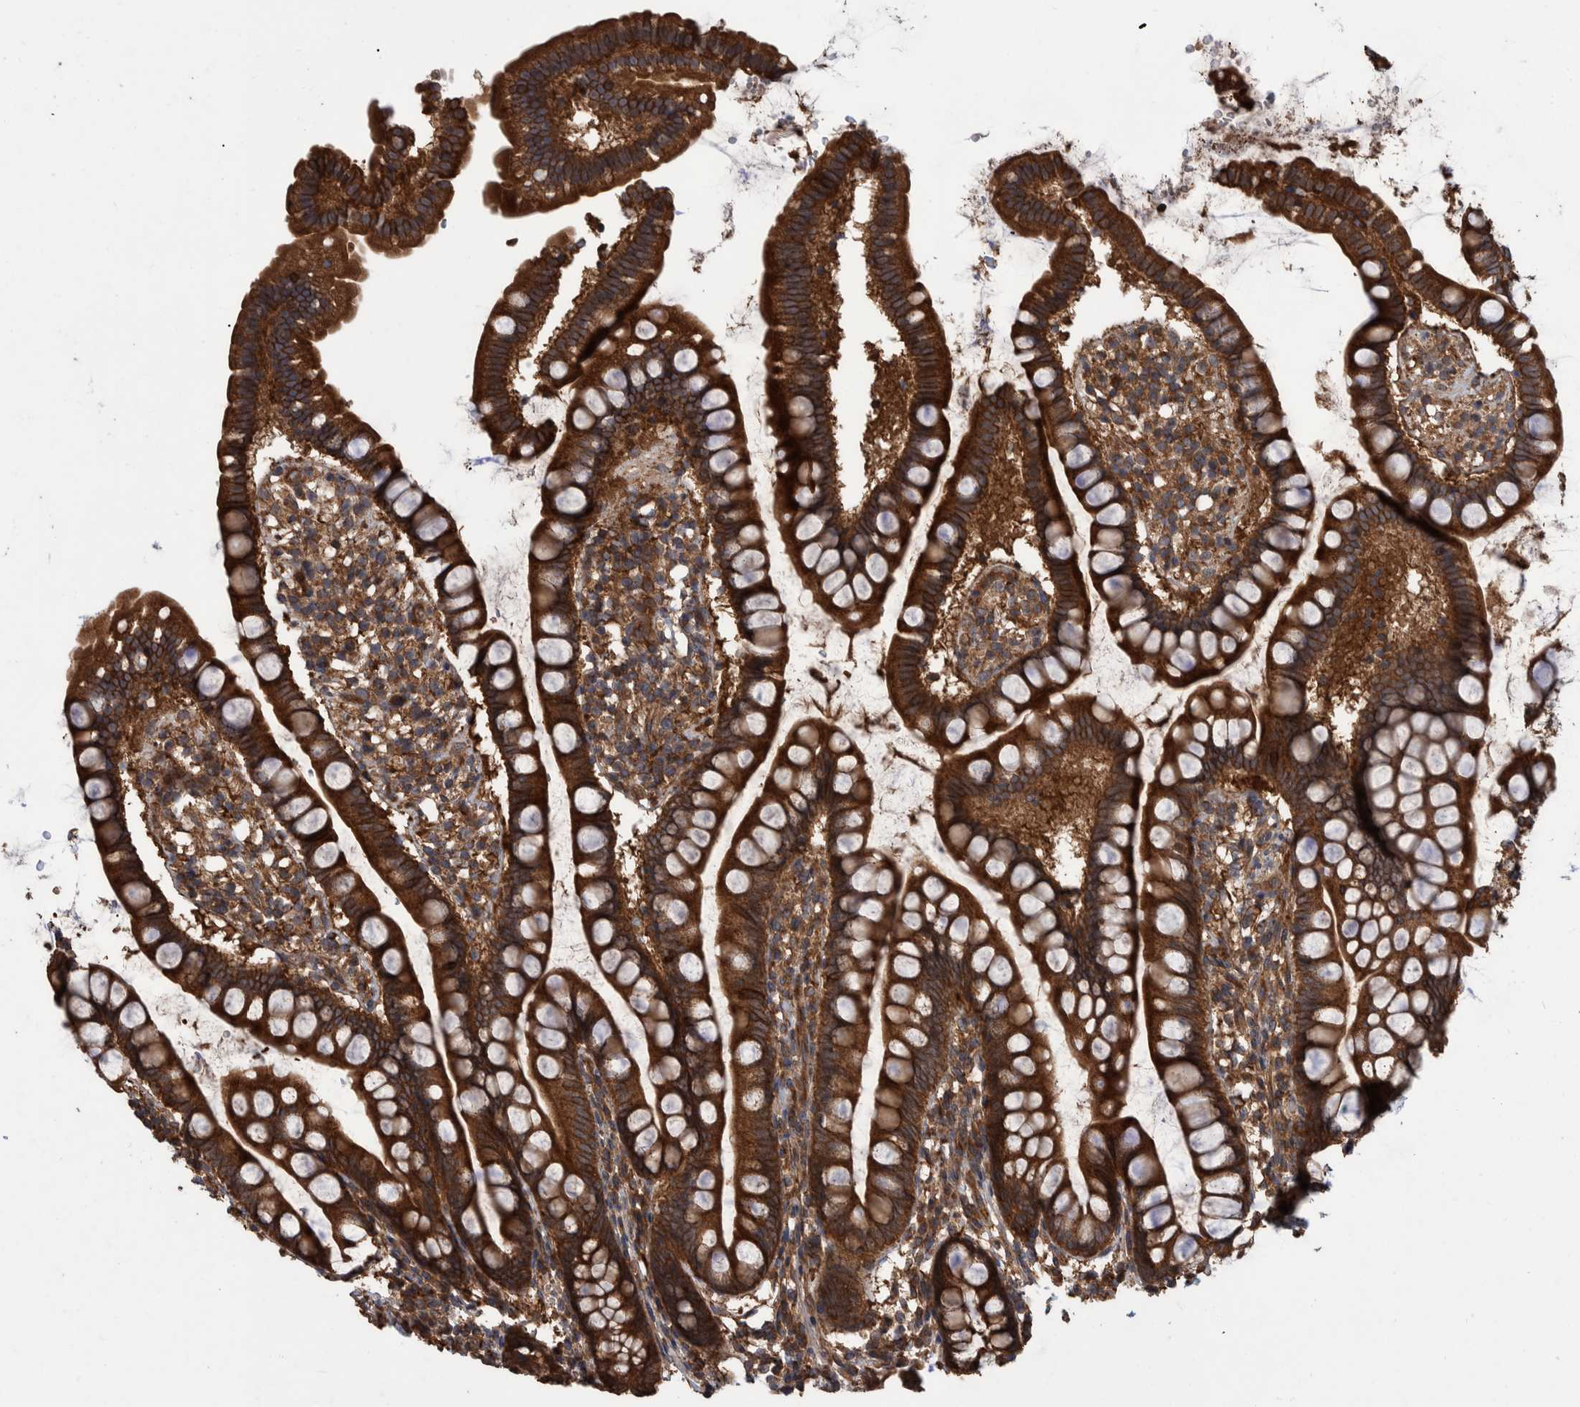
{"staining": {"intensity": "strong", "quantity": ">75%", "location": "cytoplasmic/membranous"}, "tissue": "small intestine", "cell_type": "Glandular cells", "image_type": "normal", "snomed": [{"axis": "morphology", "description": "Normal tissue, NOS"}, {"axis": "topography", "description": "Small intestine"}], "caption": "An image of small intestine stained for a protein reveals strong cytoplasmic/membranous brown staining in glandular cells. Using DAB (brown) and hematoxylin (blue) stains, captured at high magnification using brightfield microscopy.", "gene": "VBP1", "patient": {"sex": "female", "age": 84}}